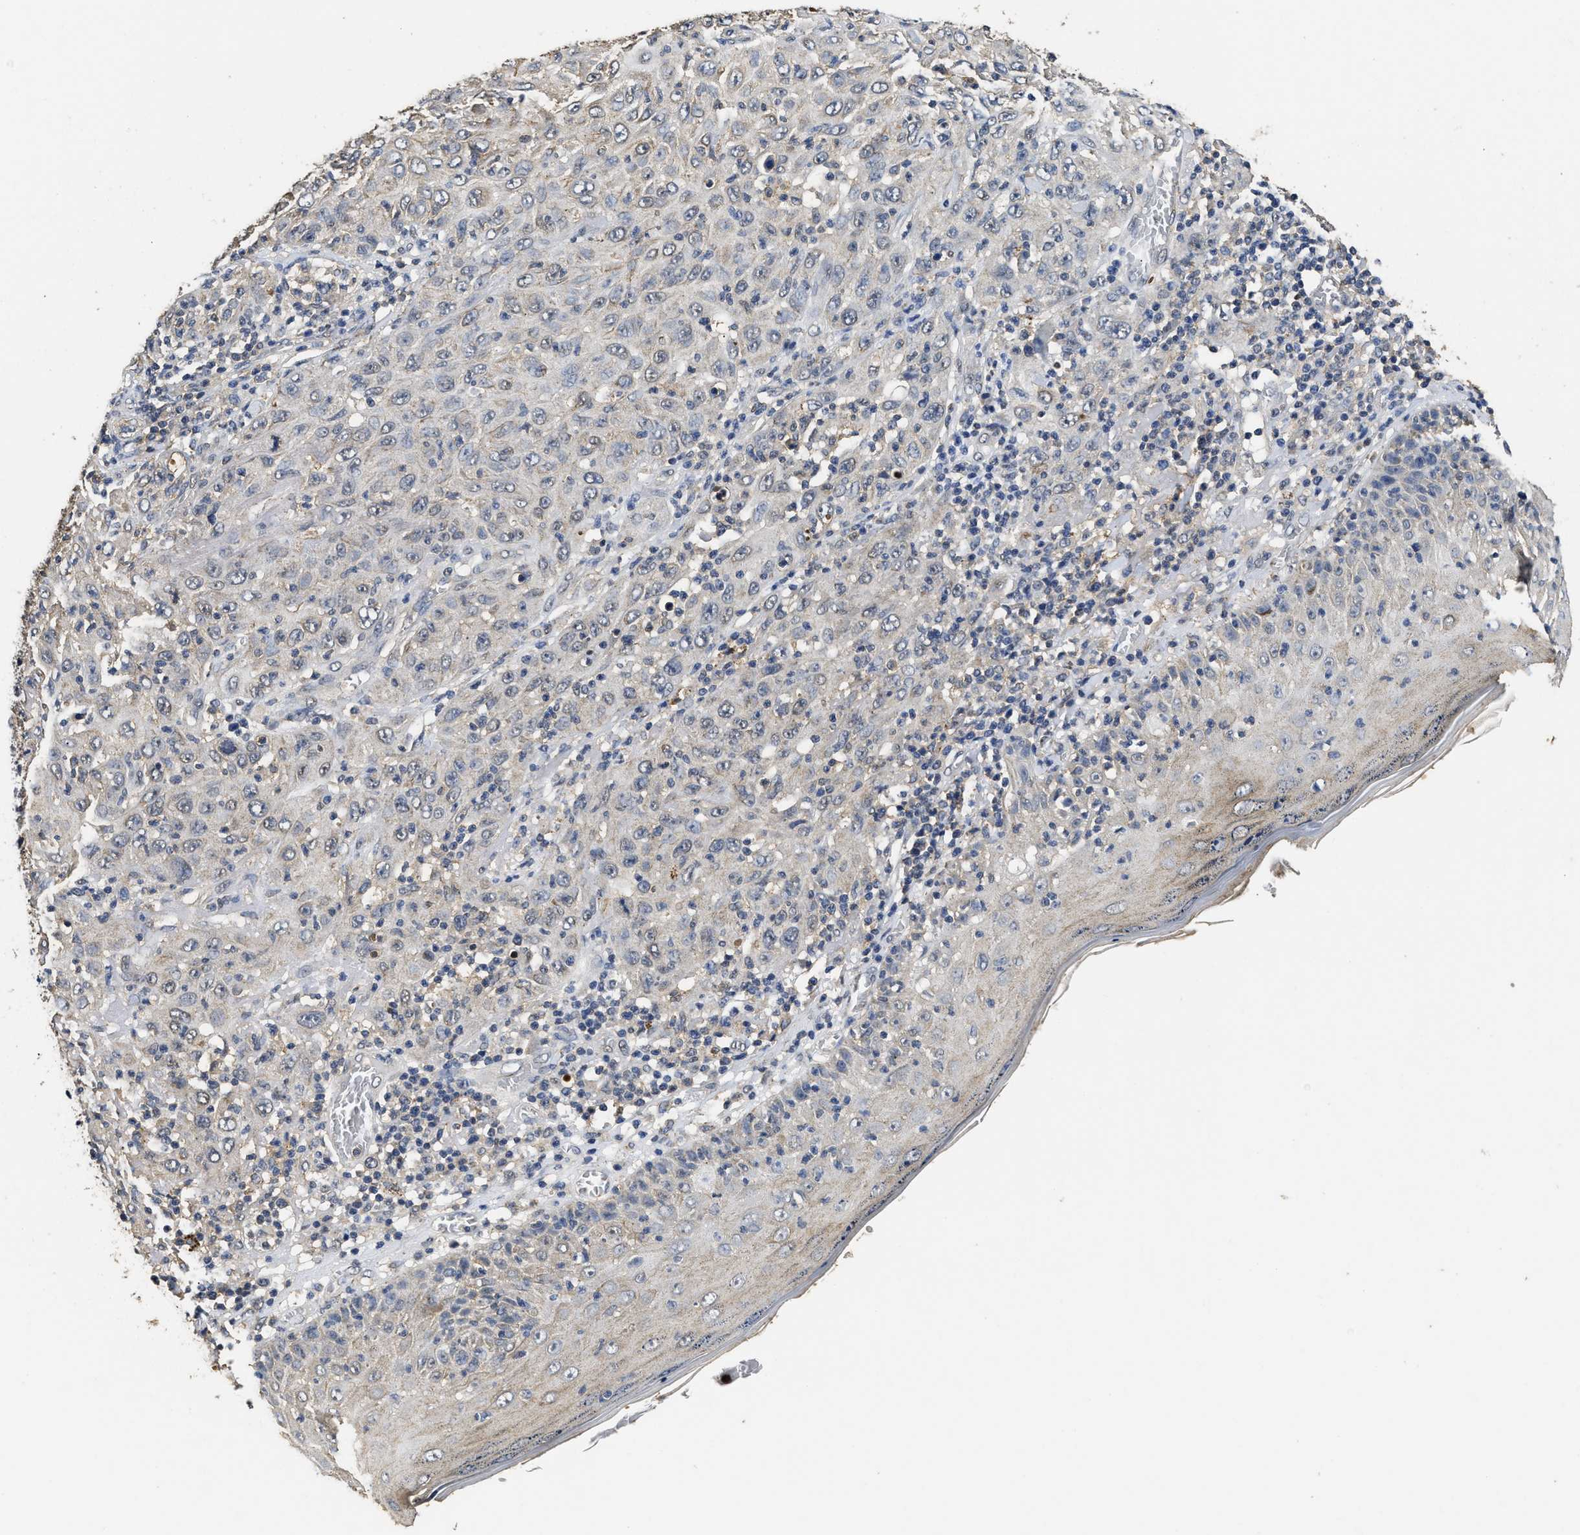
{"staining": {"intensity": "weak", "quantity": "25%-75%", "location": "cytoplasmic/membranous"}, "tissue": "skin cancer", "cell_type": "Tumor cells", "image_type": "cancer", "snomed": [{"axis": "morphology", "description": "Squamous cell carcinoma, NOS"}, {"axis": "topography", "description": "Skin"}], "caption": "An image showing weak cytoplasmic/membranous positivity in approximately 25%-75% of tumor cells in squamous cell carcinoma (skin), as visualized by brown immunohistochemical staining.", "gene": "CTNNA1", "patient": {"sex": "female", "age": 88}}